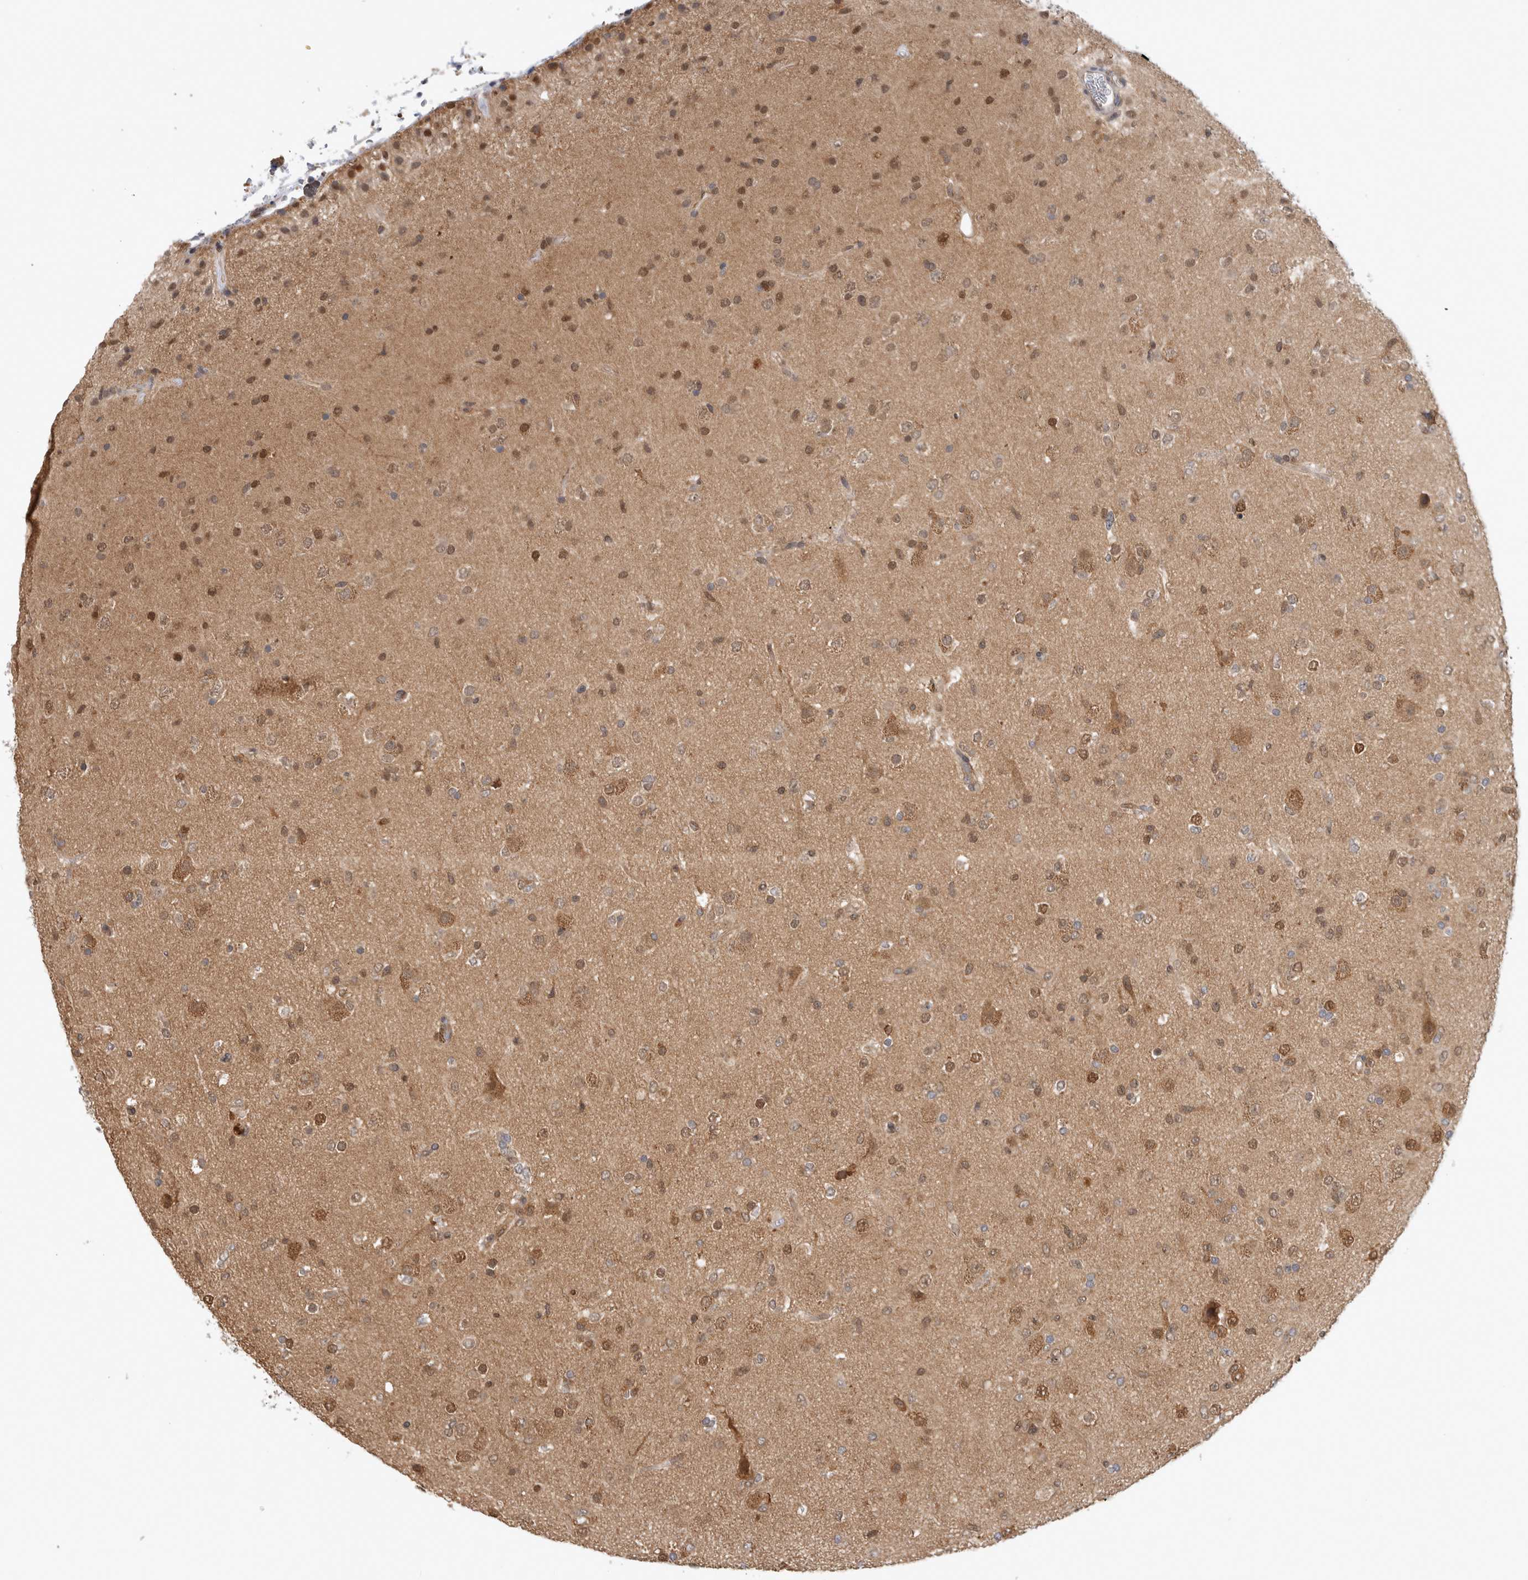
{"staining": {"intensity": "moderate", "quantity": ">75%", "location": "nuclear"}, "tissue": "glioma", "cell_type": "Tumor cells", "image_type": "cancer", "snomed": [{"axis": "morphology", "description": "Glioma, malignant, Low grade"}, {"axis": "topography", "description": "Brain"}], "caption": "An immunohistochemistry (IHC) micrograph of neoplastic tissue is shown. Protein staining in brown highlights moderate nuclear positivity in low-grade glioma (malignant) within tumor cells.", "gene": "ASTN2", "patient": {"sex": "male", "age": 65}}